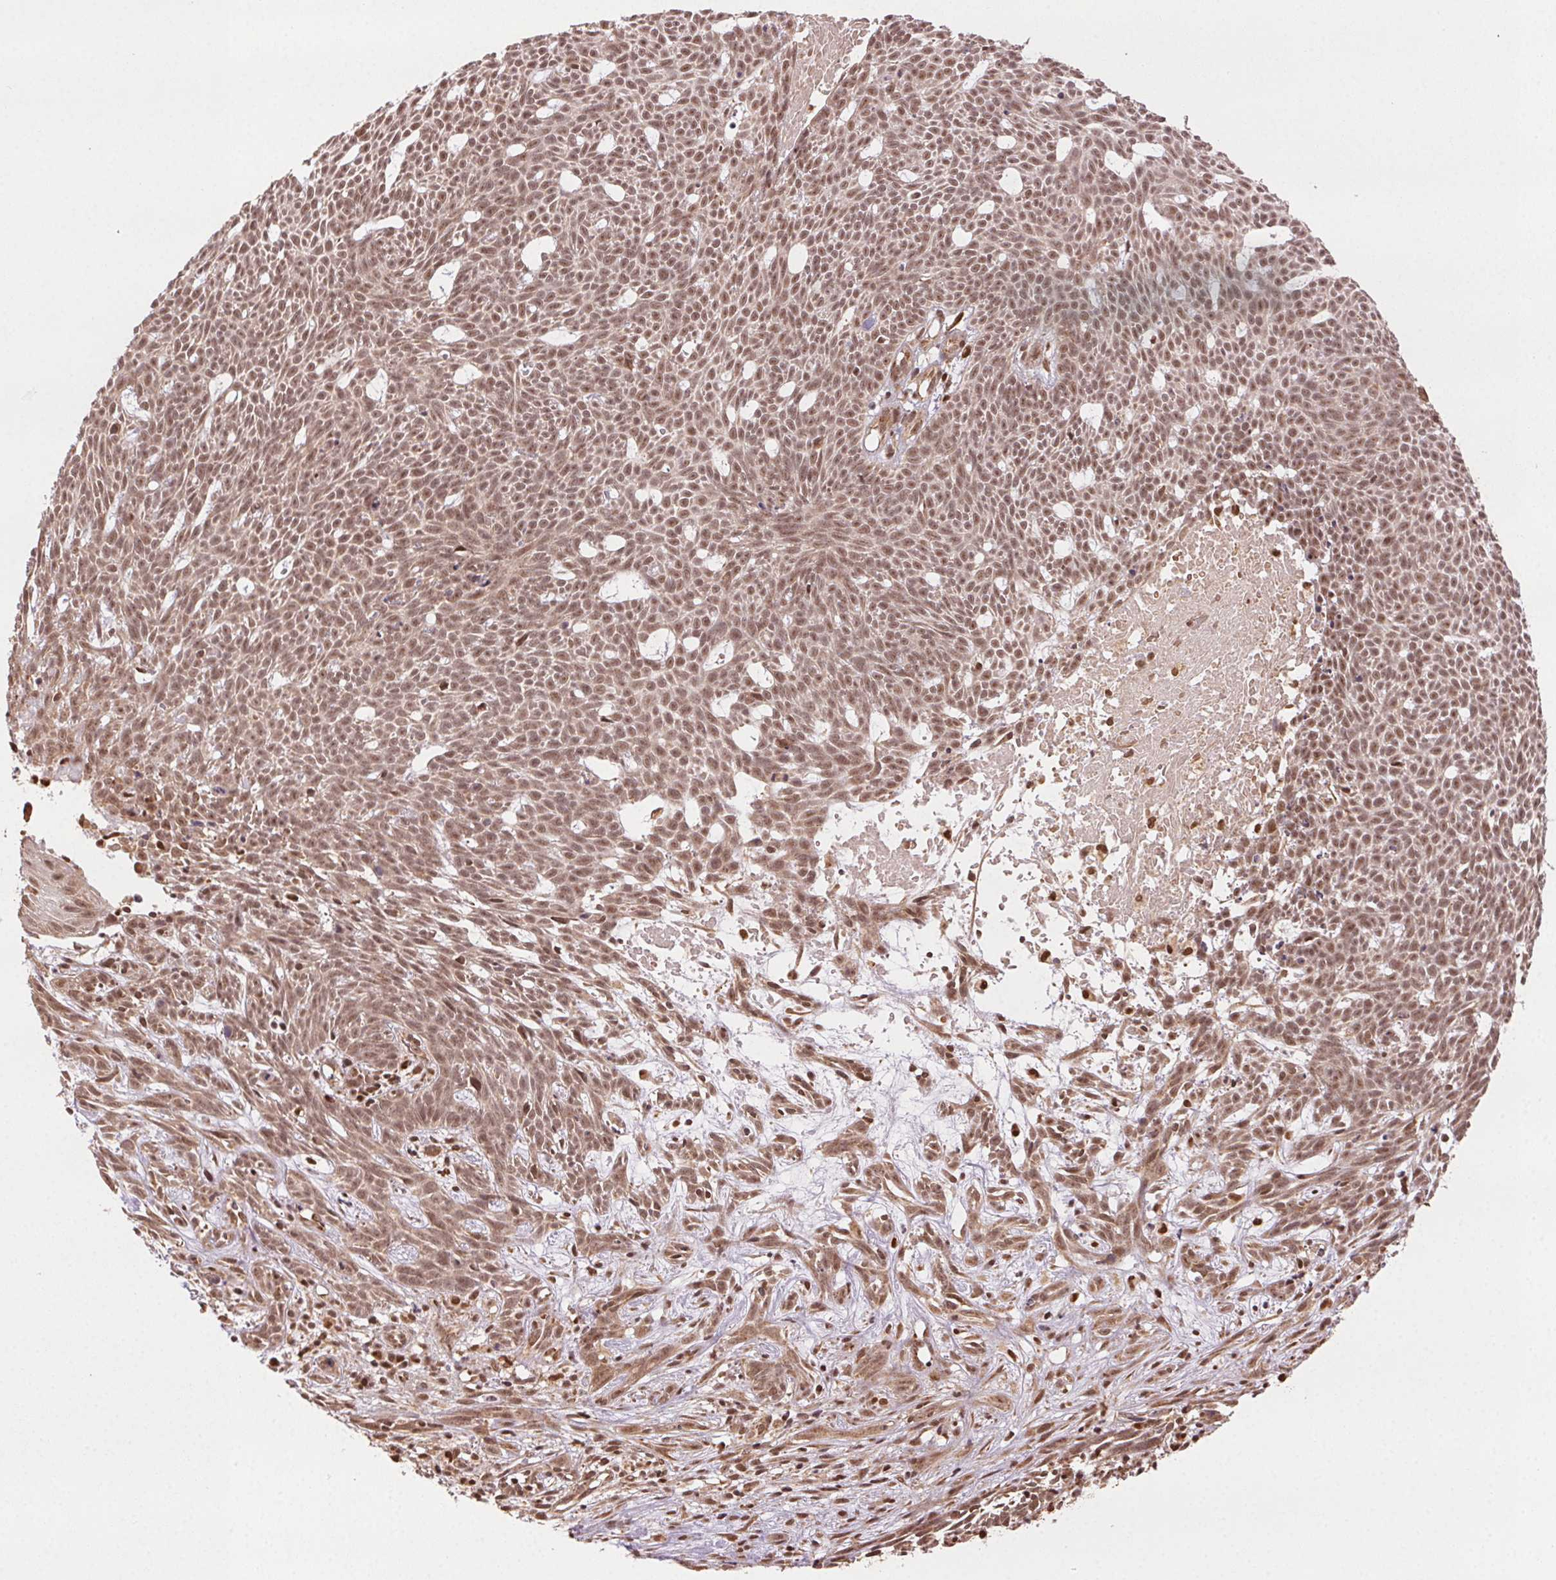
{"staining": {"intensity": "moderate", "quantity": ">75%", "location": "nuclear"}, "tissue": "skin cancer", "cell_type": "Tumor cells", "image_type": "cancer", "snomed": [{"axis": "morphology", "description": "Basal cell carcinoma"}, {"axis": "topography", "description": "Skin"}], "caption": "Human skin cancer stained for a protein (brown) shows moderate nuclear positive positivity in approximately >75% of tumor cells.", "gene": "TREML4", "patient": {"sex": "male", "age": 59}}